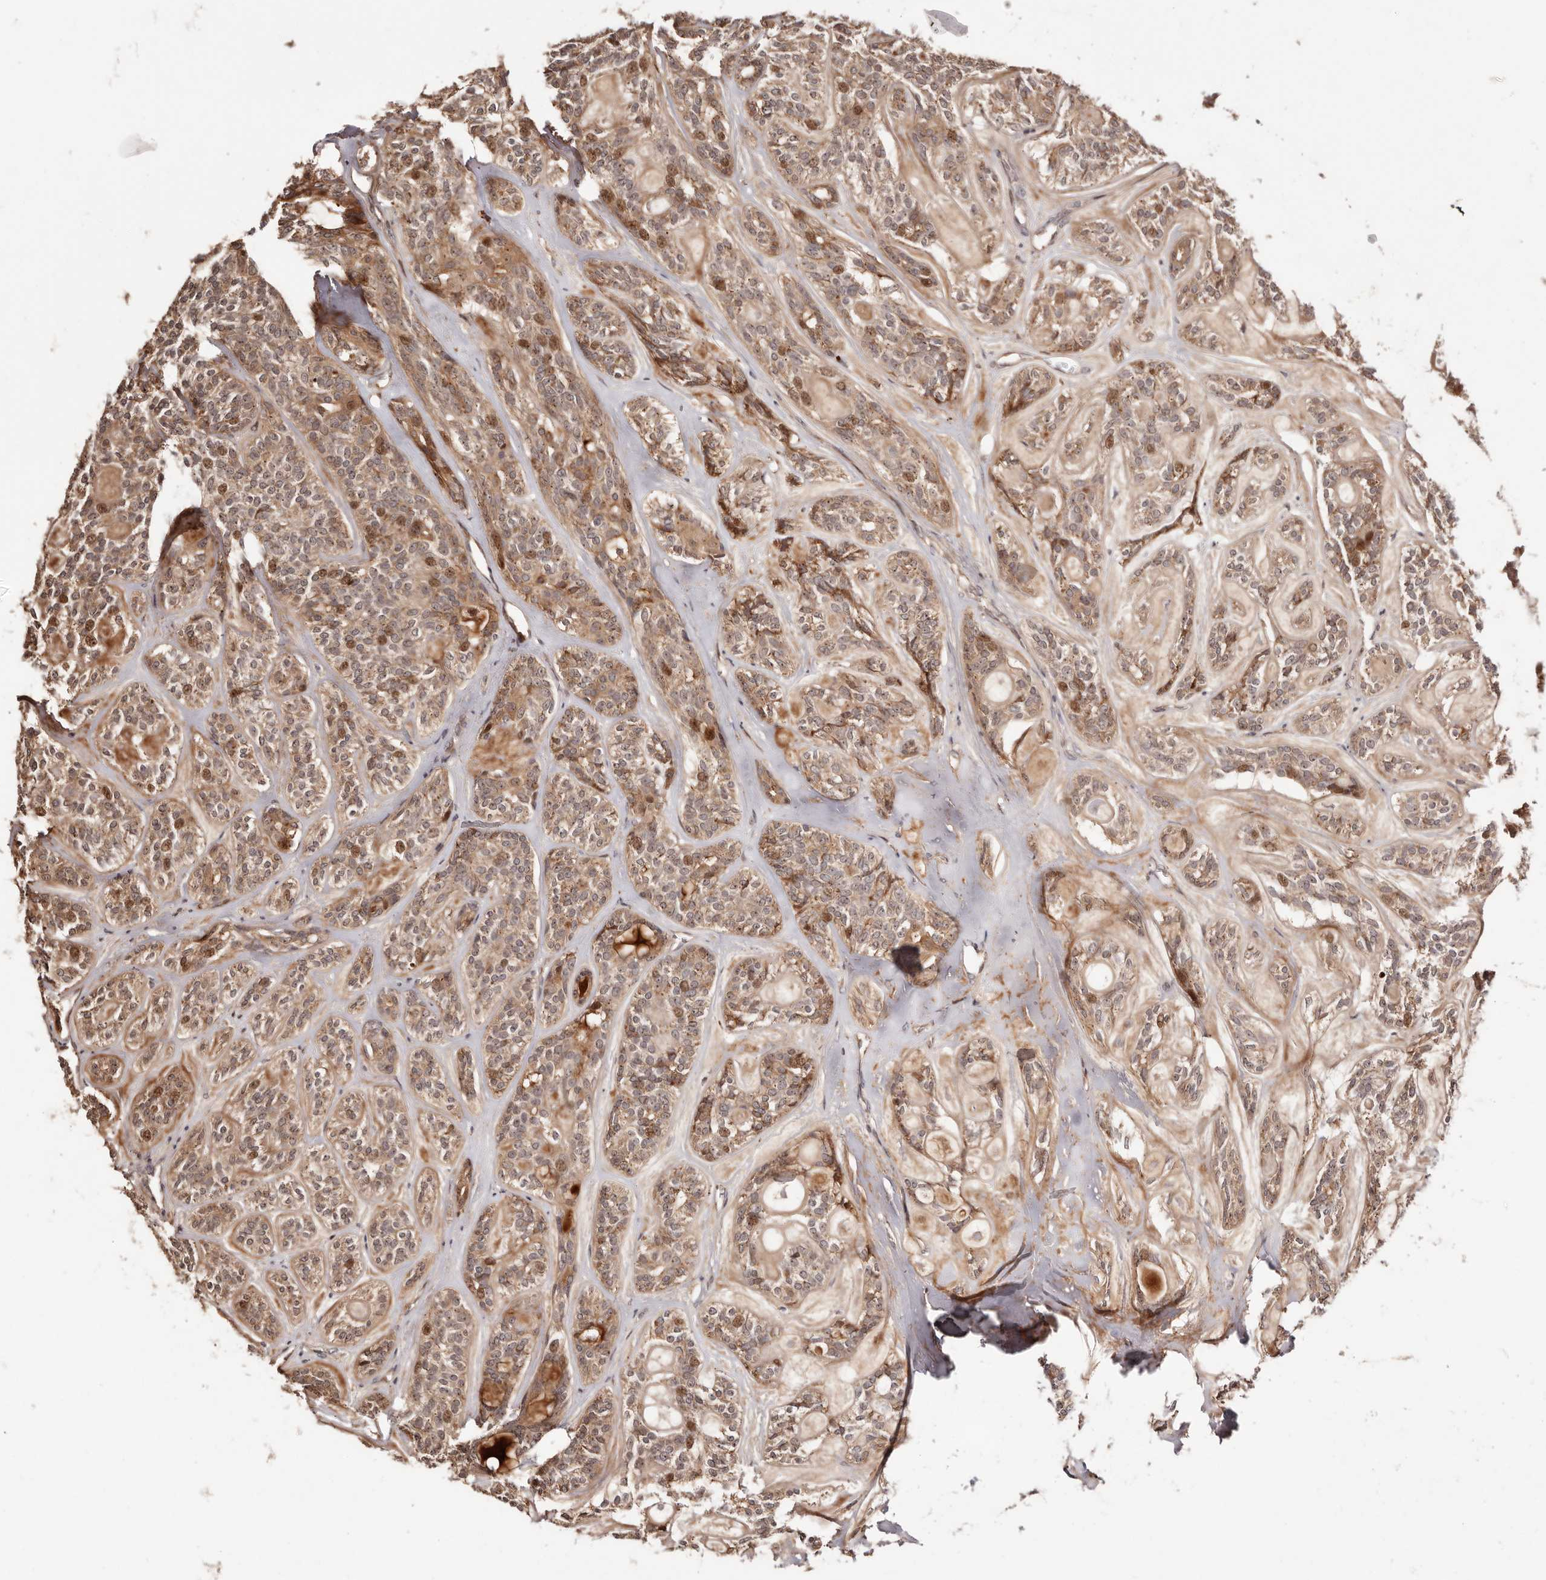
{"staining": {"intensity": "moderate", "quantity": ">75%", "location": "cytoplasmic/membranous,nuclear"}, "tissue": "head and neck cancer", "cell_type": "Tumor cells", "image_type": "cancer", "snomed": [{"axis": "morphology", "description": "Adenocarcinoma, NOS"}, {"axis": "topography", "description": "Head-Neck"}], "caption": "Protein expression analysis of human head and neck cancer (adenocarcinoma) reveals moderate cytoplasmic/membranous and nuclear staining in about >75% of tumor cells.", "gene": "PTPN22", "patient": {"sex": "male", "age": 66}}